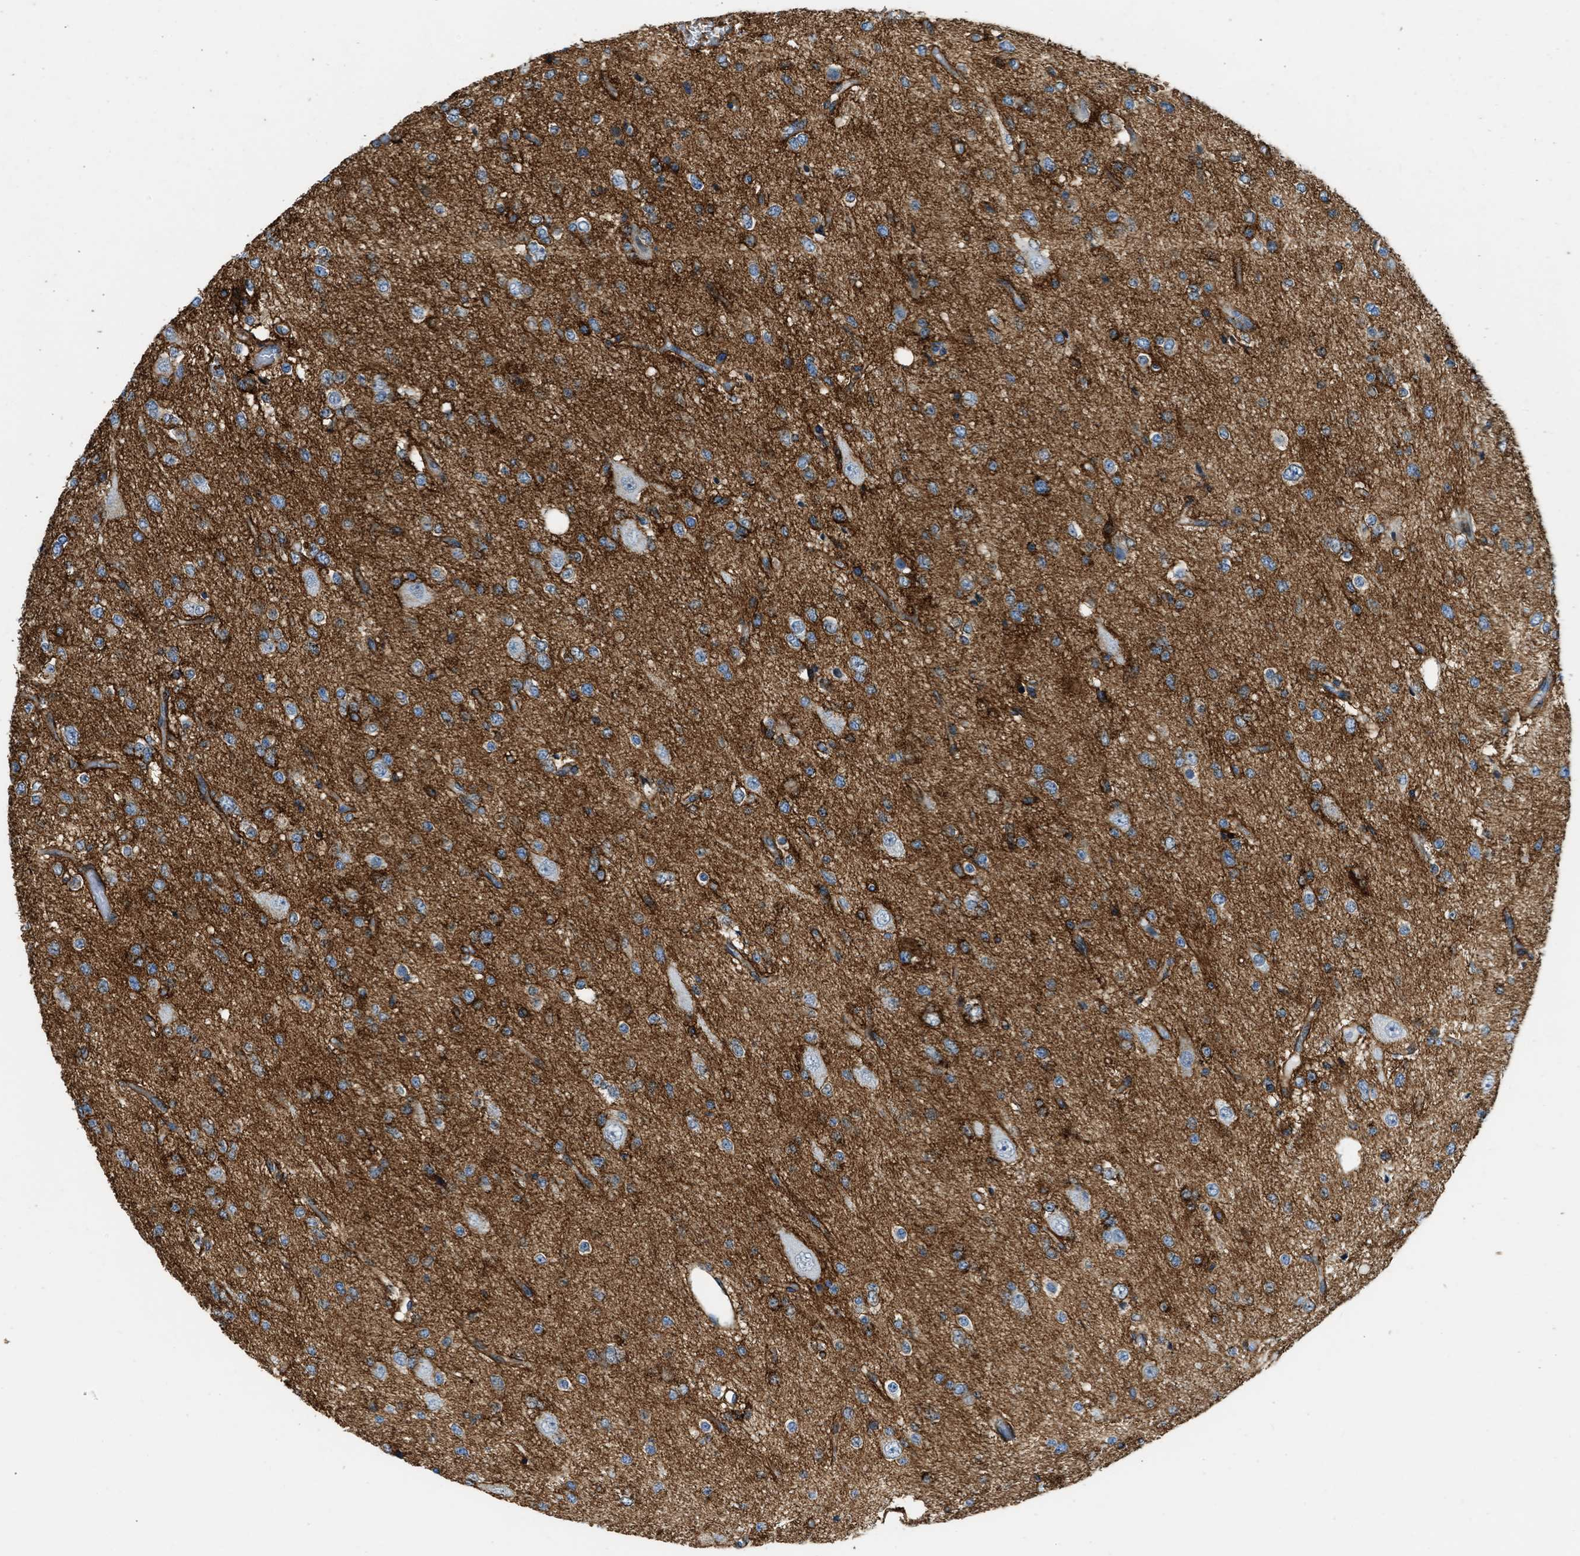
{"staining": {"intensity": "strong", "quantity": "<25%", "location": "cytoplasmic/membranous"}, "tissue": "glioma", "cell_type": "Tumor cells", "image_type": "cancer", "snomed": [{"axis": "morphology", "description": "Glioma, malignant, Low grade"}, {"axis": "topography", "description": "Brain"}], "caption": "The image reveals a brown stain indicating the presence of a protein in the cytoplasmic/membranous of tumor cells in malignant glioma (low-grade).", "gene": "SEPTIN2", "patient": {"sex": "male", "age": 38}}